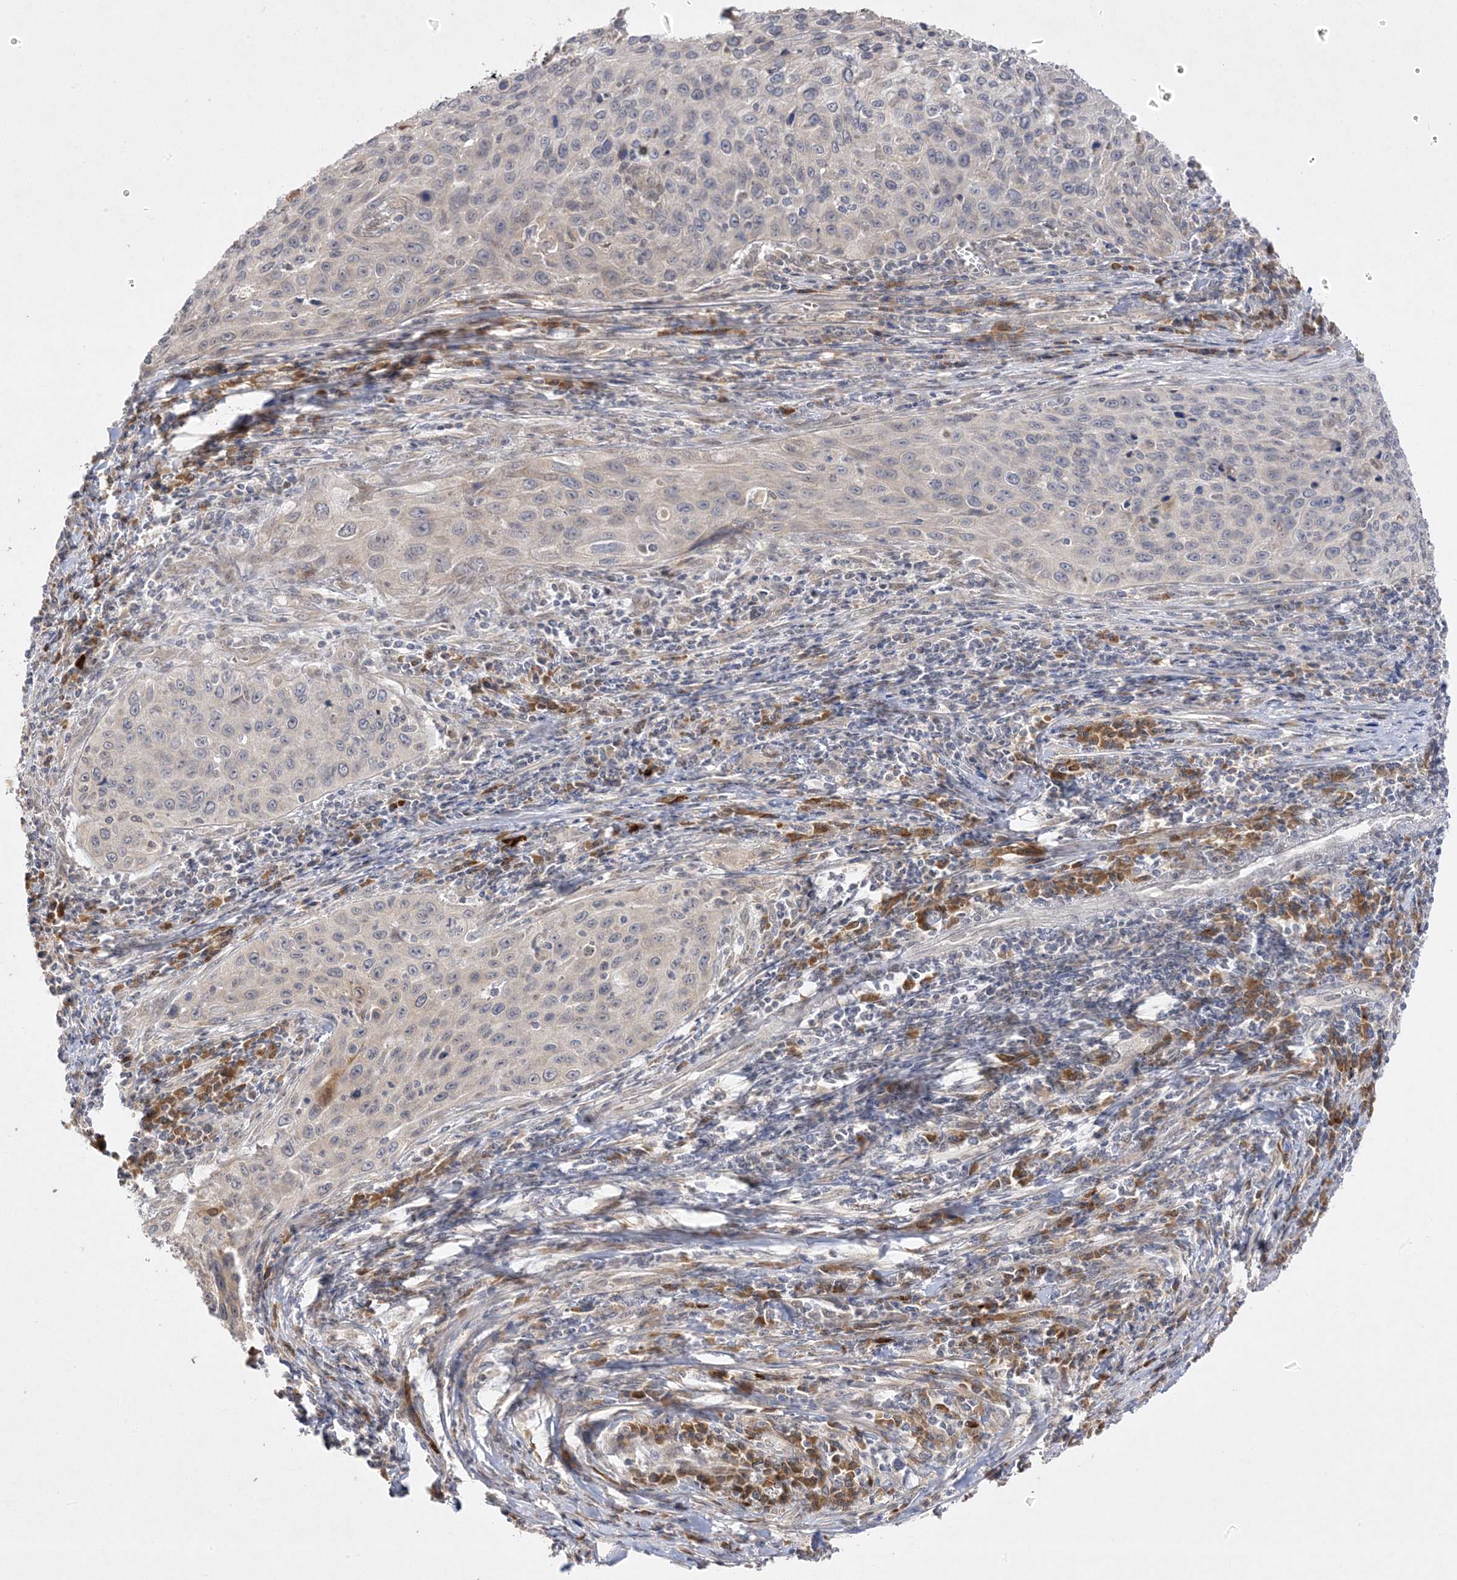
{"staining": {"intensity": "negative", "quantity": "none", "location": "none"}, "tissue": "cervical cancer", "cell_type": "Tumor cells", "image_type": "cancer", "snomed": [{"axis": "morphology", "description": "Squamous cell carcinoma, NOS"}, {"axis": "topography", "description": "Cervix"}], "caption": "DAB (3,3'-diaminobenzidine) immunohistochemical staining of human cervical cancer (squamous cell carcinoma) shows no significant staining in tumor cells.", "gene": "C2CD2", "patient": {"sex": "female", "age": 32}}